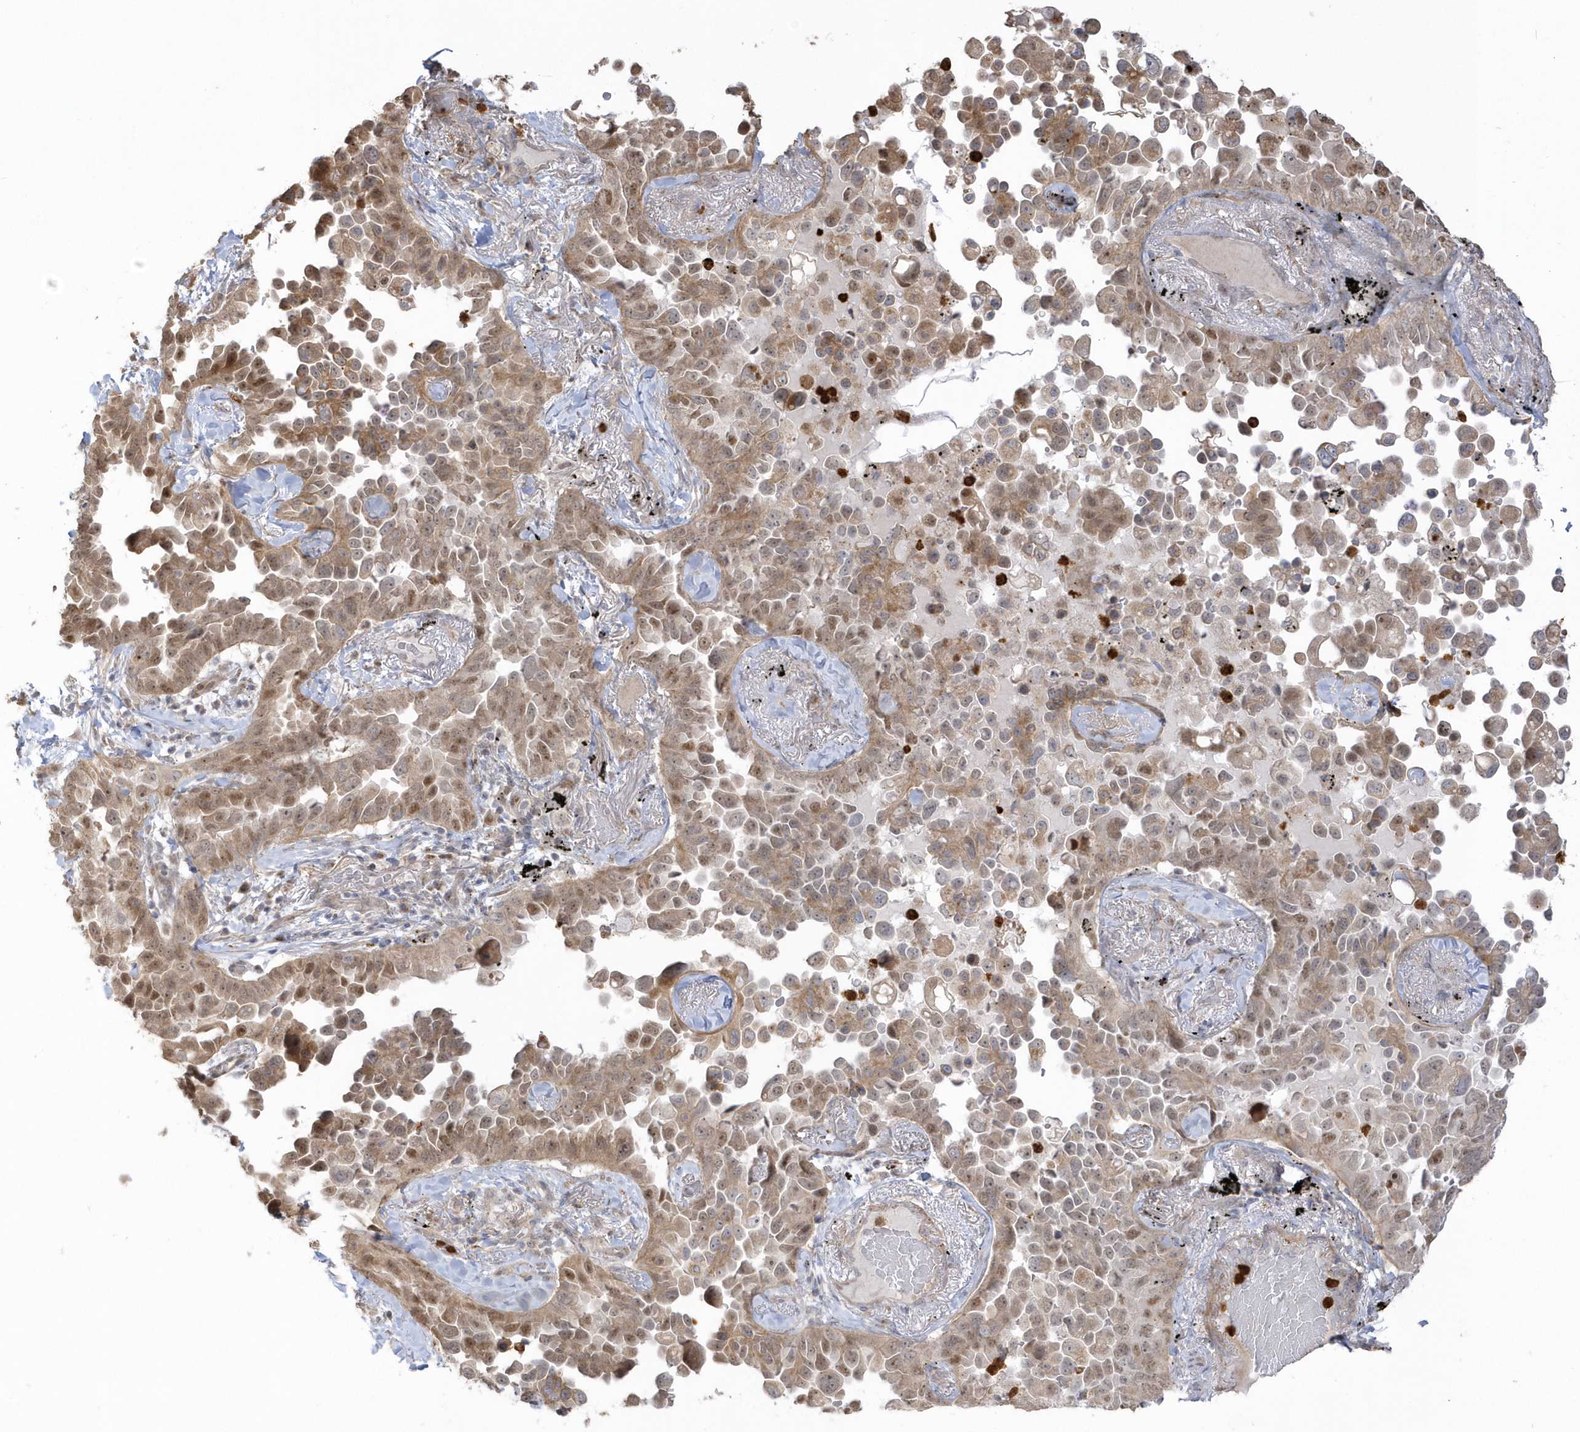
{"staining": {"intensity": "moderate", "quantity": "25%-75%", "location": "cytoplasmic/membranous,nuclear"}, "tissue": "lung cancer", "cell_type": "Tumor cells", "image_type": "cancer", "snomed": [{"axis": "morphology", "description": "Adenocarcinoma, NOS"}, {"axis": "topography", "description": "Lung"}], "caption": "Immunohistochemical staining of human adenocarcinoma (lung) exhibits medium levels of moderate cytoplasmic/membranous and nuclear positivity in about 25%-75% of tumor cells. (DAB (3,3'-diaminobenzidine) IHC, brown staining for protein, blue staining for nuclei).", "gene": "NAF1", "patient": {"sex": "female", "age": 67}}